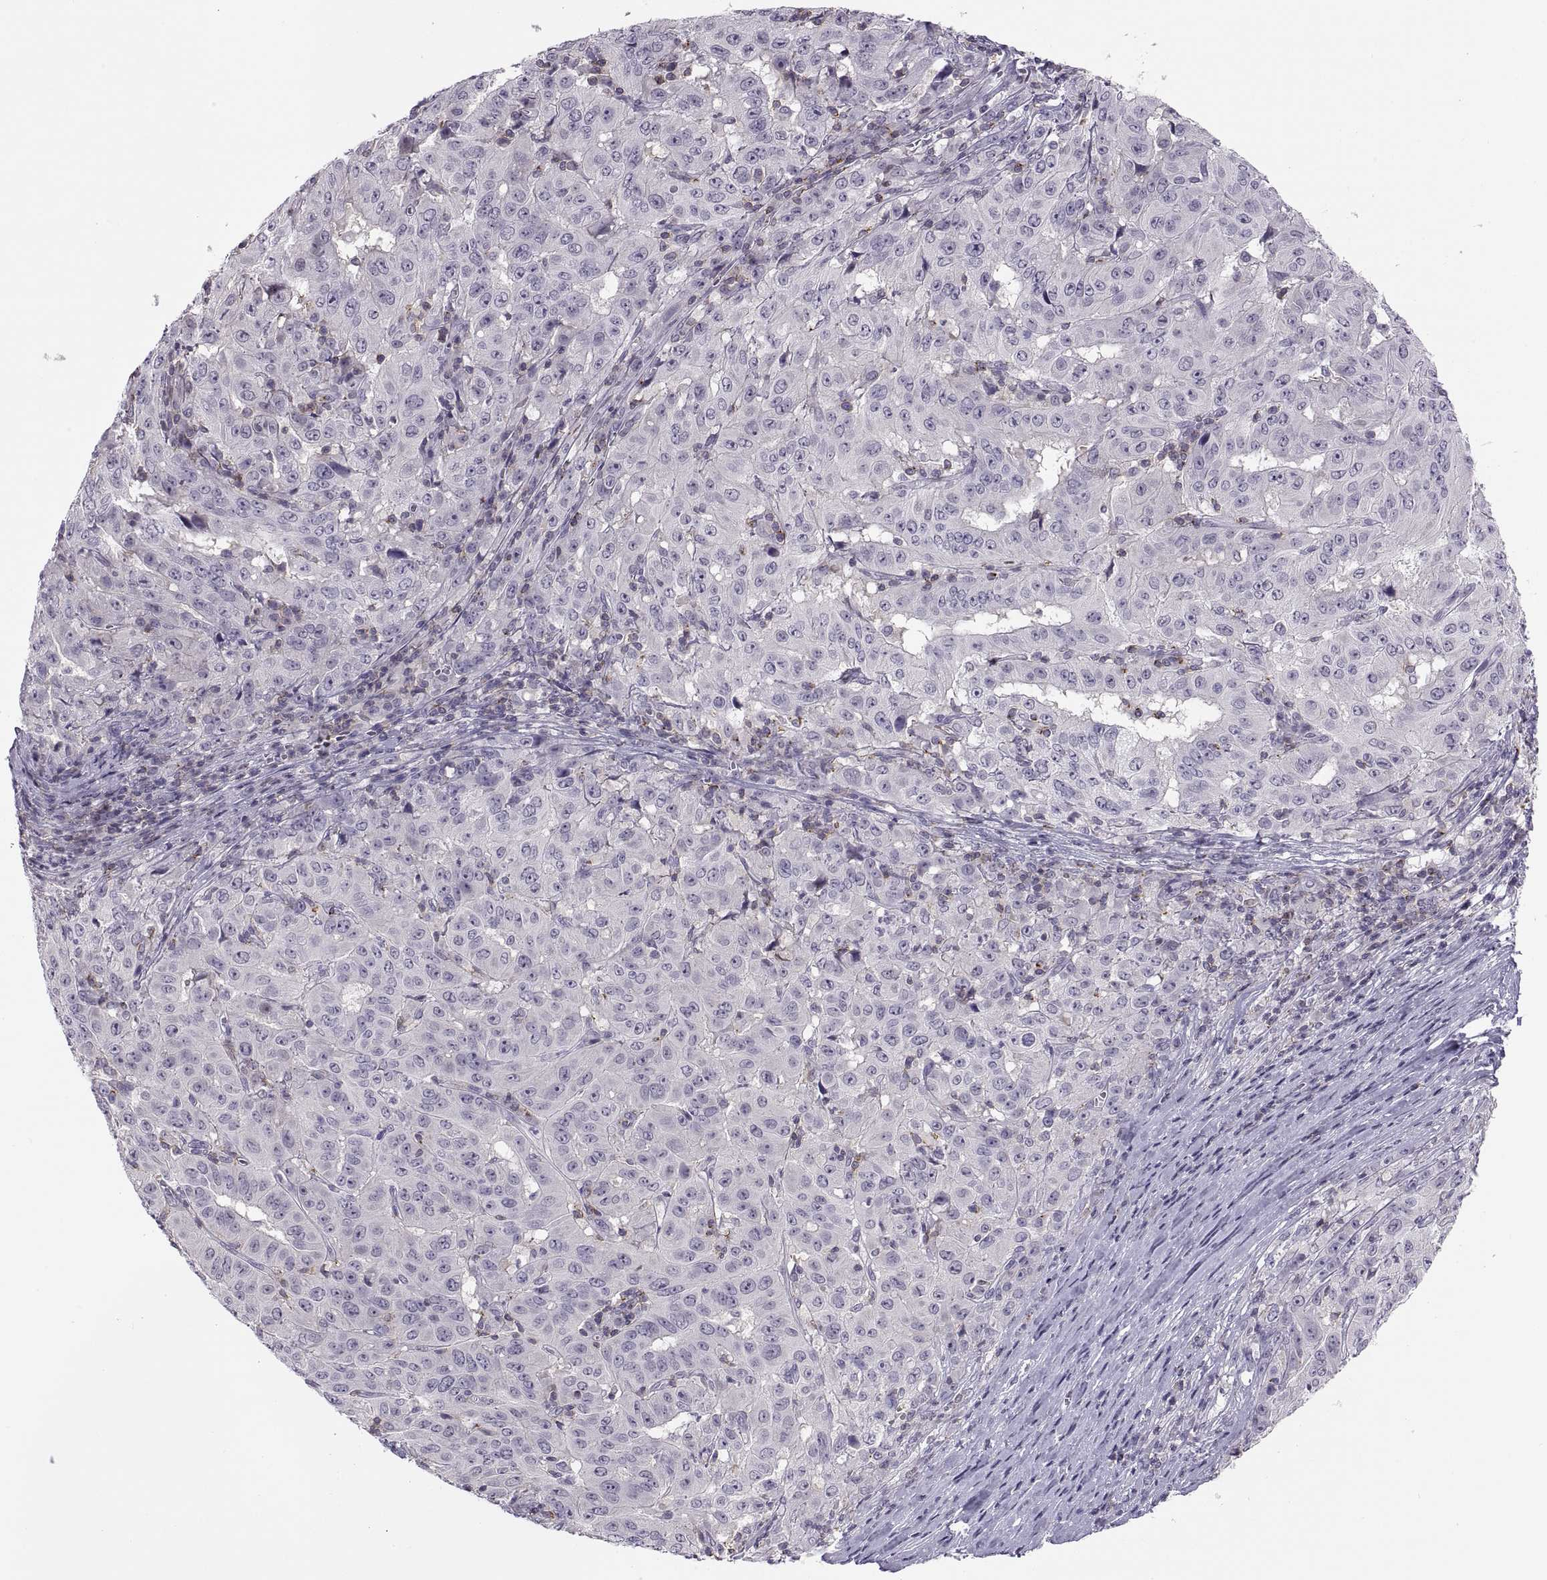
{"staining": {"intensity": "negative", "quantity": "none", "location": "none"}, "tissue": "pancreatic cancer", "cell_type": "Tumor cells", "image_type": "cancer", "snomed": [{"axis": "morphology", "description": "Adenocarcinoma, NOS"}, {"axis": "topography", "description": "Pancreas"}], "caption": "Immunohistochemical staining of pancreatic cancer (adenocarcinoma) exhibits no significant positivity in tumor cells.", "gene": "TTC21A", "patient": {"sex": "male", "age": 63}}